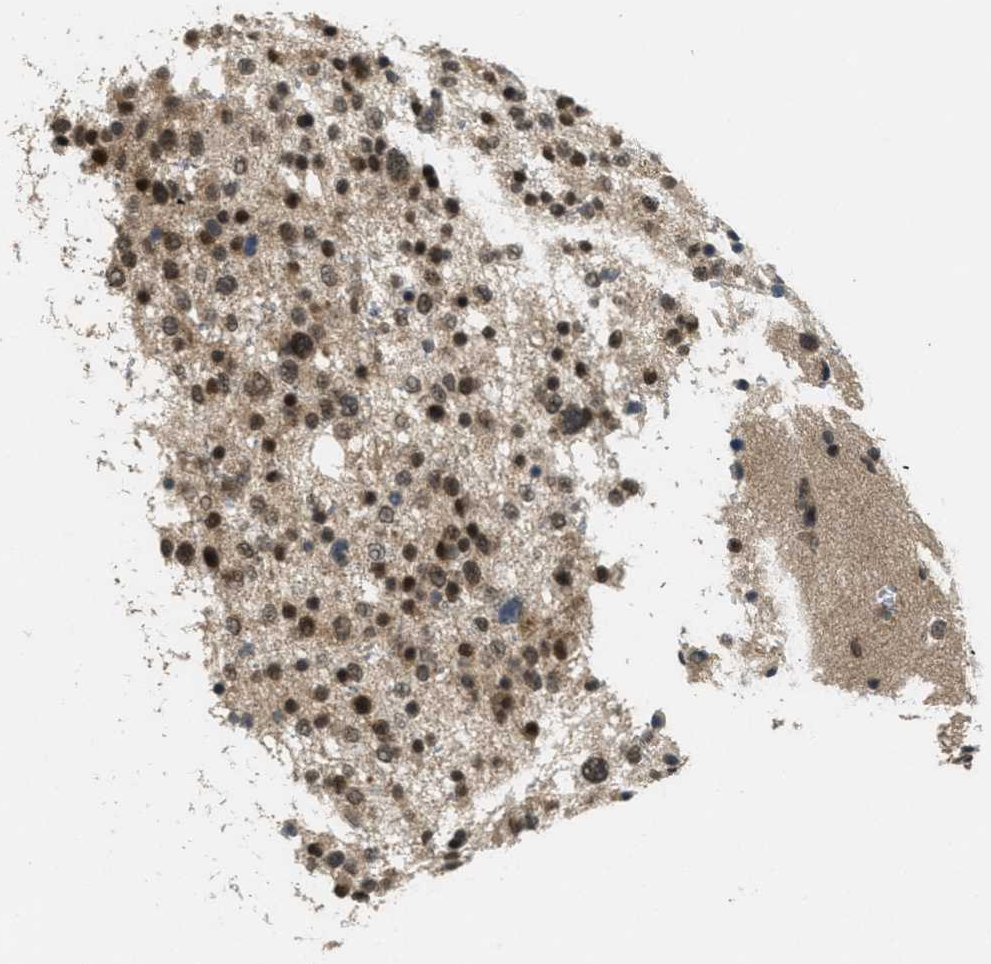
{"staining": {"intensity": "strong", "quantity": ">75%", "location": "nuclear"}, "tissue": "glioma", "cell_type": "Tumor cells", "image_type": "cancer", "snomed": [{"axis": "morphology", "description": "Glioma, malignant, Low grade"}, {"axis": "topography", "description": "Brain"}], "caption": "An image of human glioma stained for a protein demonstrates strong nuclear brown staining in tumor cells. Ihc stains the protein of interest in brown and the nuclei are stained blue.", "gene": "DNAJB1", "patient": {"sex": "female", "age": 37}}